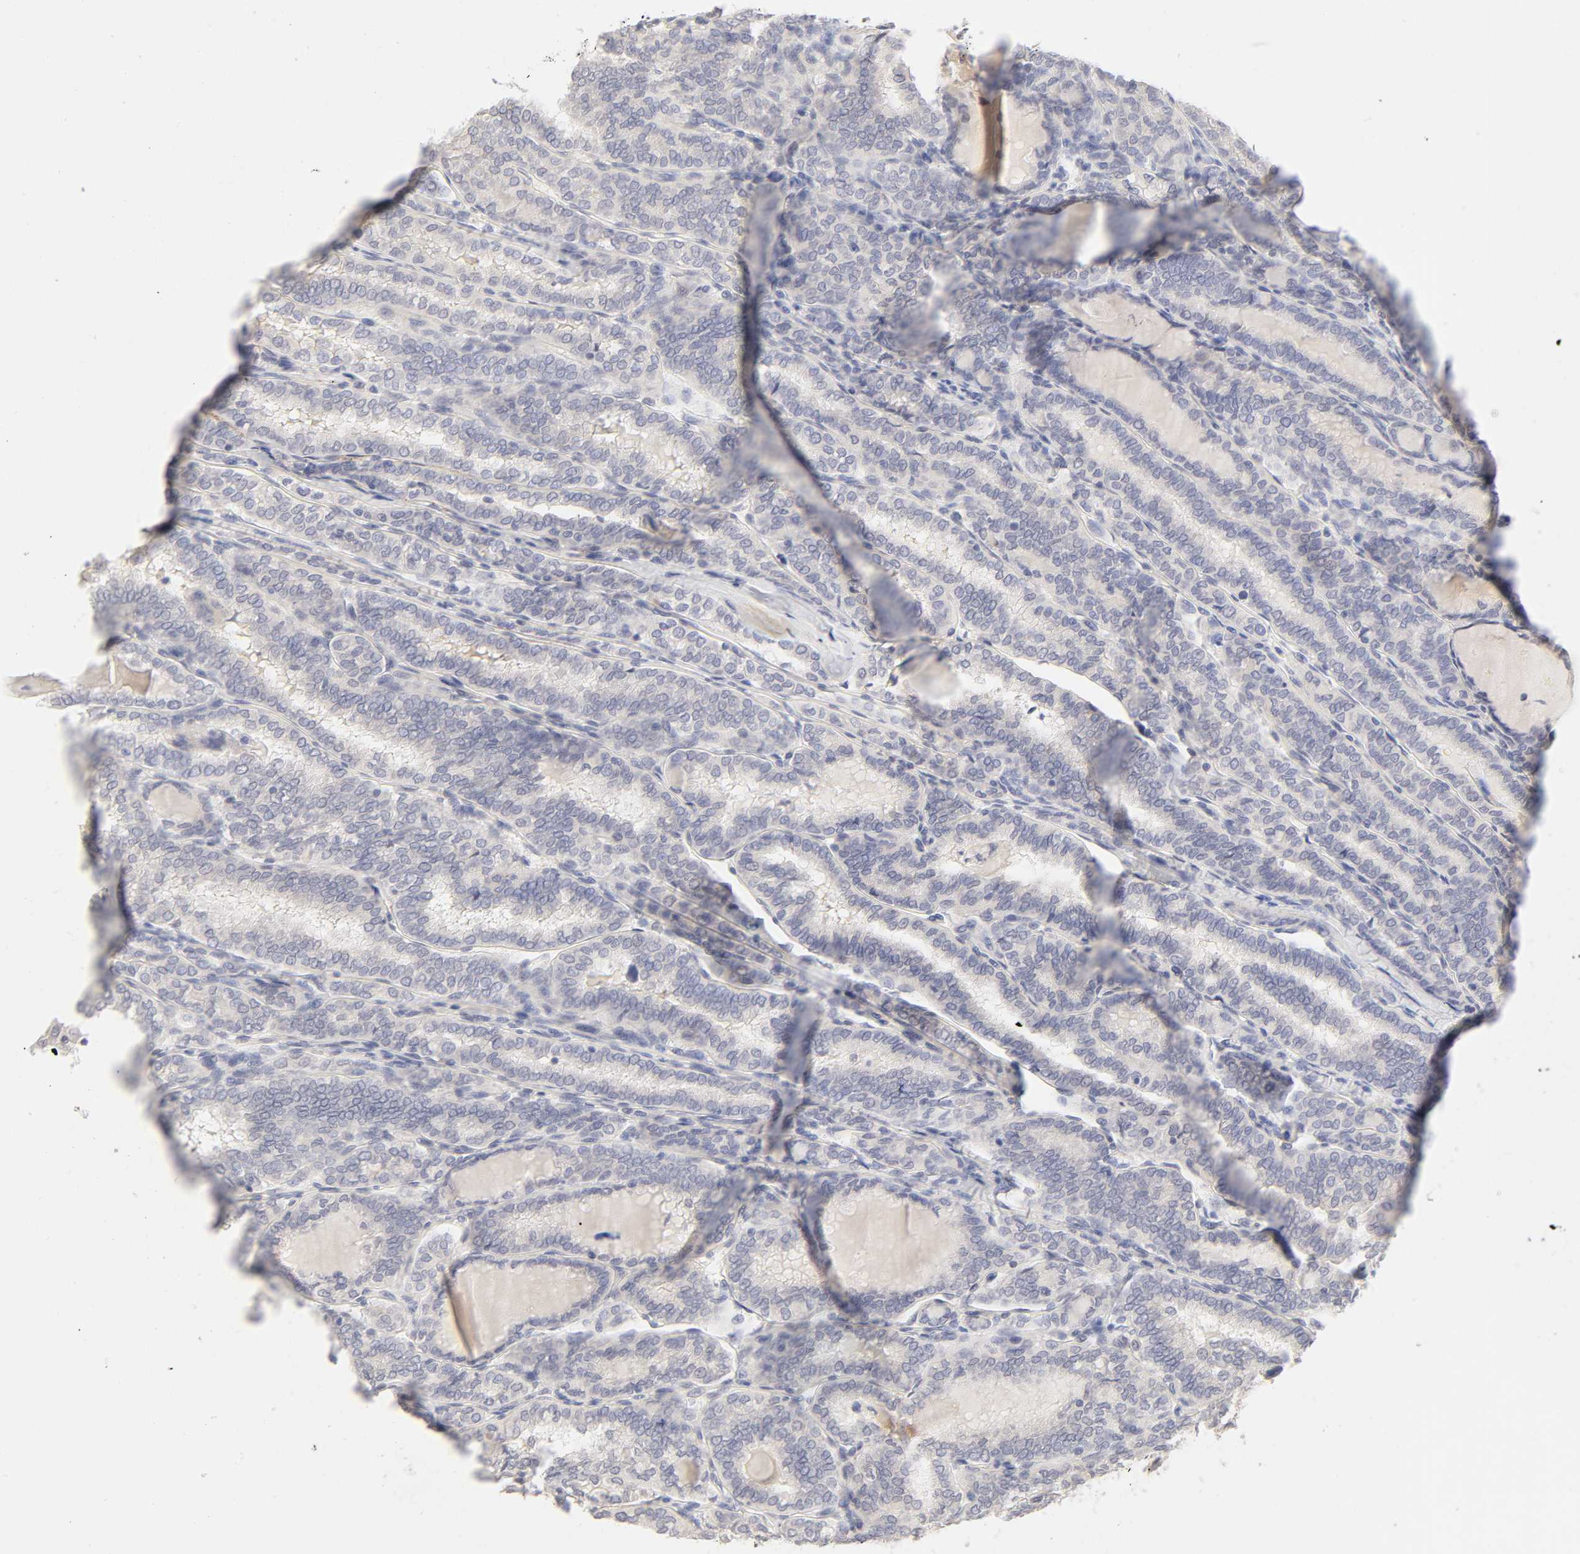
{"staining": {"intensity": "negative", "quantity": "none", "location": "none"}, "tissue": "thyroid cancer", "cell_type": "Tumor cells", "image_type": "cancer", "snomed": [{"axis": "morphology", "description": "Papillary adenocarcinoma, NOS"}, {"axis": "topography", "description": "Thyroid gland"}], "caption": "A photomicrograph of thyroid cancer stained for a protein shows no brown staining in tumor cells. (Stains: DAB (3,3'-diaminobenzidine) IHC with hematoxylin counter stain, Microscopy: brightfield microscopy at high magnification).", "gene": "CYP4B1", "patient": {"sex": "female", "age": 30}}